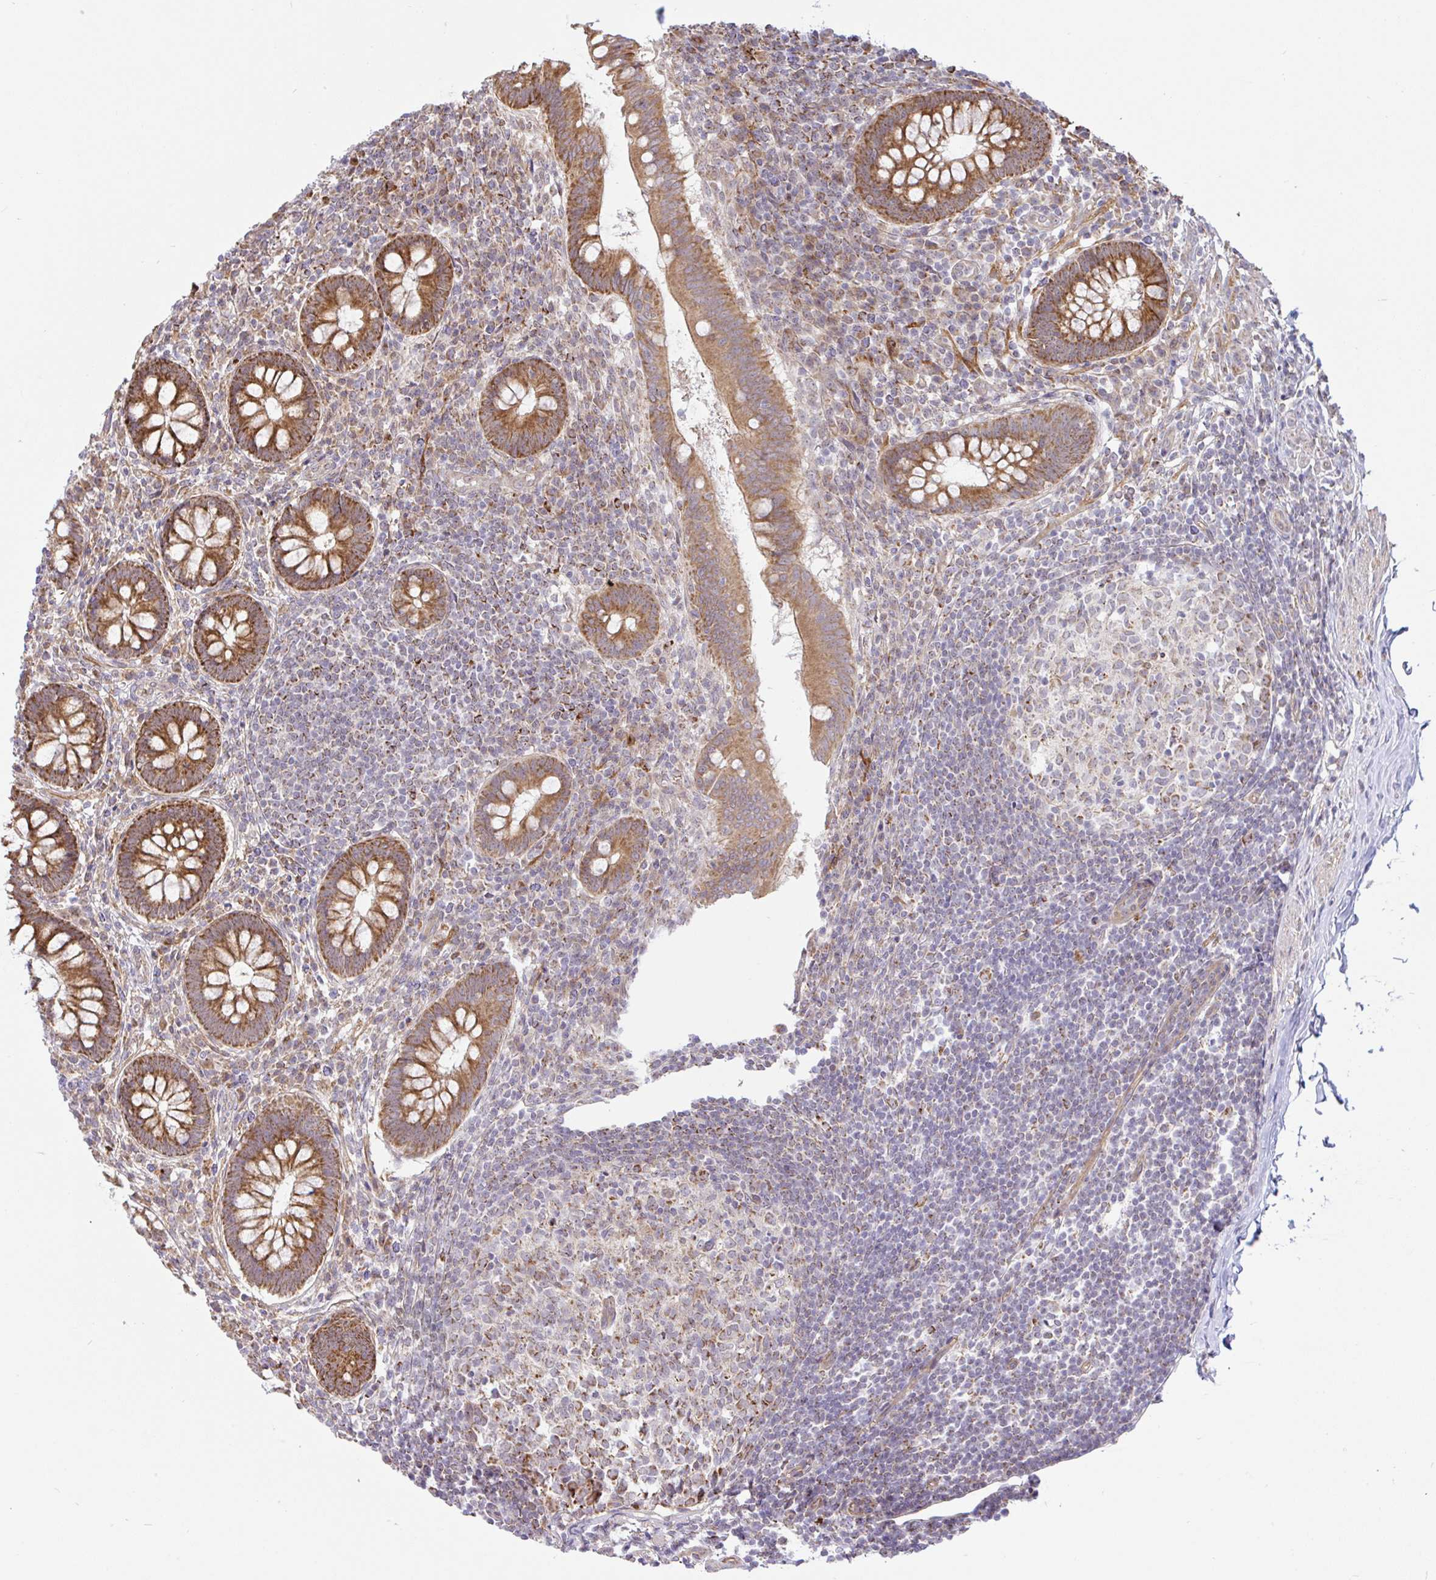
{"staining": {"intensity": "moderate", "quantity": ">75%", "location": "cytoplasmic/membranous"}, "tissue": "appendix", "cell_type": "Glandular cells", "image_type": "normal", "snomed": [{"axis": "morphology", "description": "Normal tissue, NOS"}, {"axis": "topography", "description": "Appendix"}], "caption": "High-power microscopy captured an immunohistochemistry photomicrograph of benign appendix, revealing moderate cytoplasmic/membranous expression in approximately >75% of glandular cells. (Stains: DAB in brown, nuclei in blue, Microscopy: brightfield microscopy at high magnification).", "gene": "DLEU7", "patient": {"sex": "female", "age": 56}}